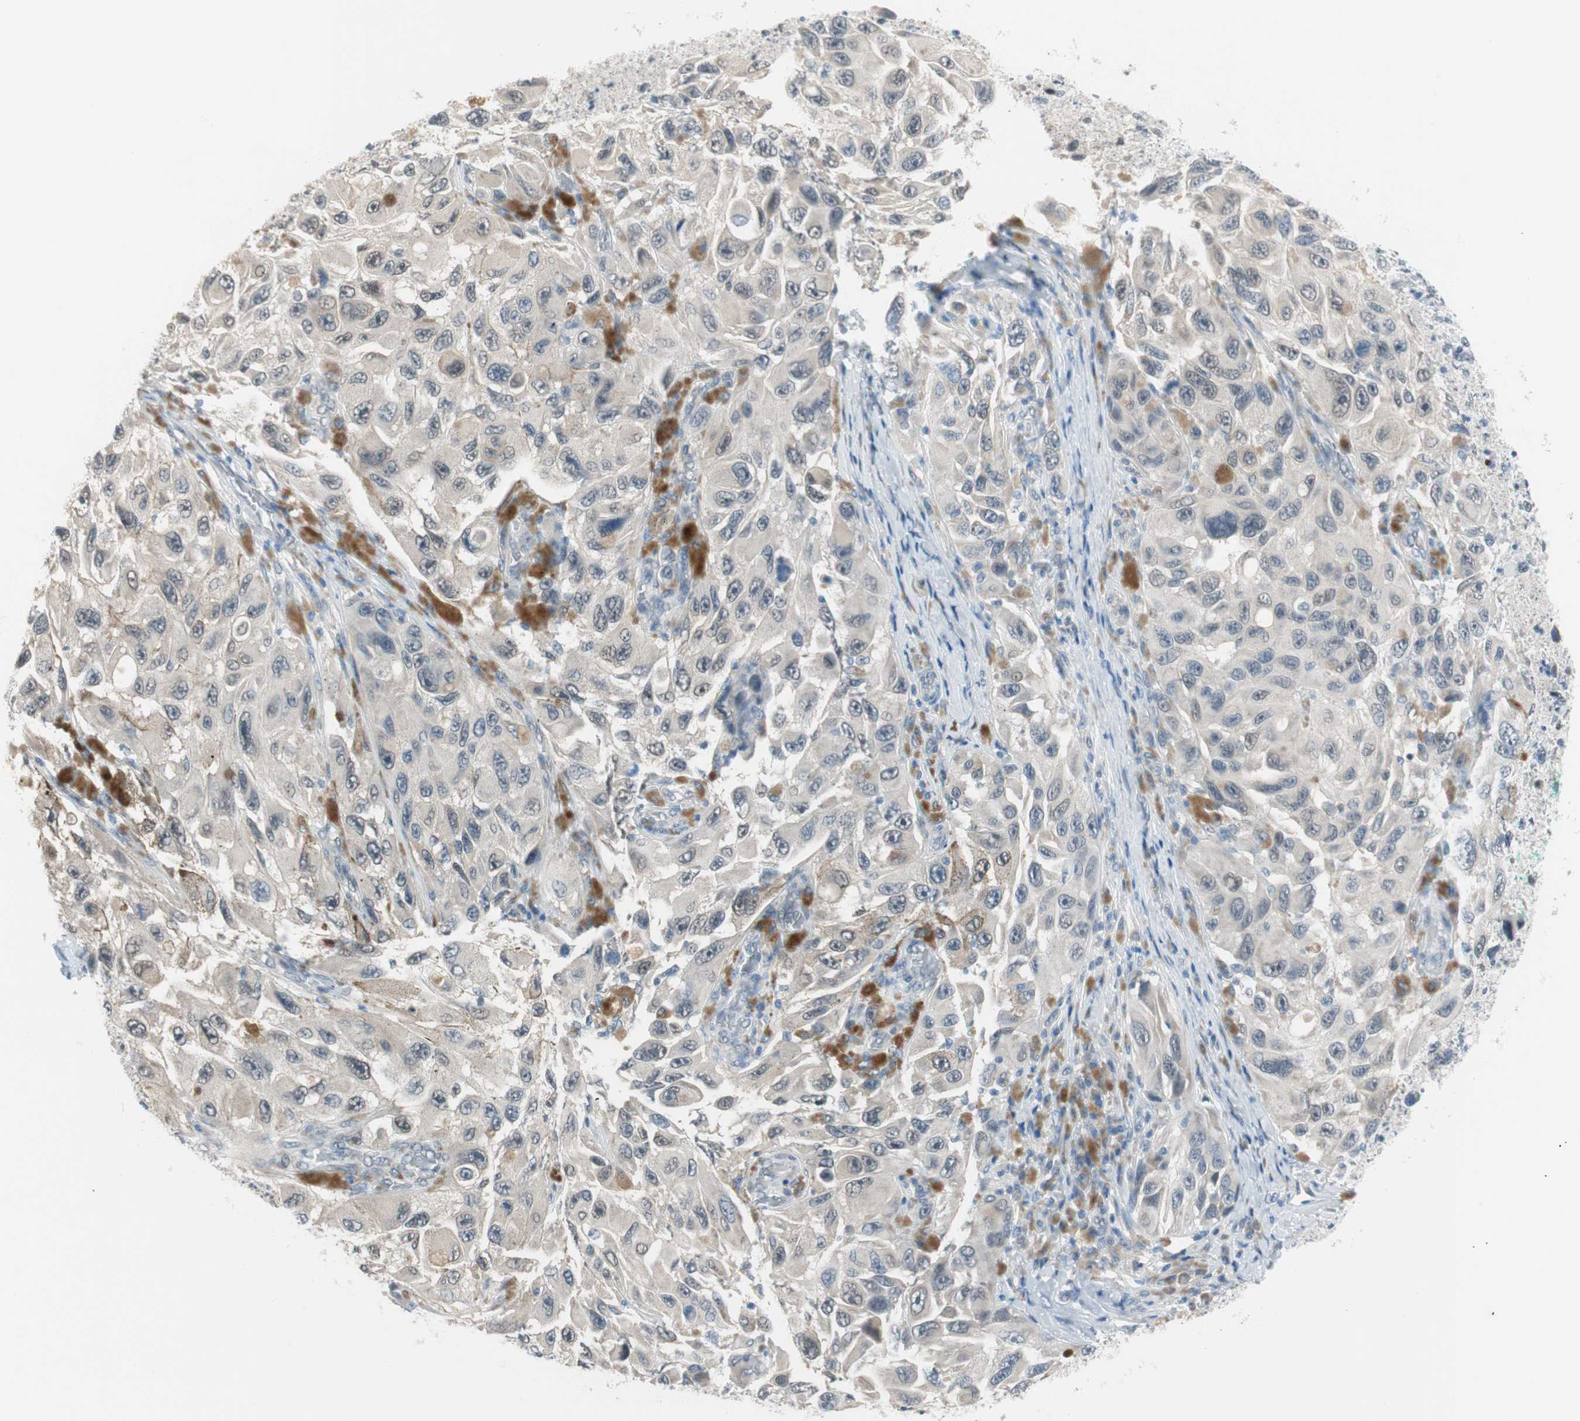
{"staining": {"intensity": "weak", "quantity": "<25%", "location": "nuclear"}, "tissue": "melanoma", "cell_type": "Tumor cells", "image_type": "cancer", "snomed": [{"axis": "morphology", "description": "Malignant melanoma, NOS"}, {"axis": "topography", "description": "Skin"}], "caption": "Tumor cells are negative for brown protein staining in malignant melanoma. Brightfield microscopy of IHC stained with DAB (brown) and hematoxylin (blue), captured at high magnification.", "gene": "GRHL1", "patient": {"sex": "female", "age": 73}}